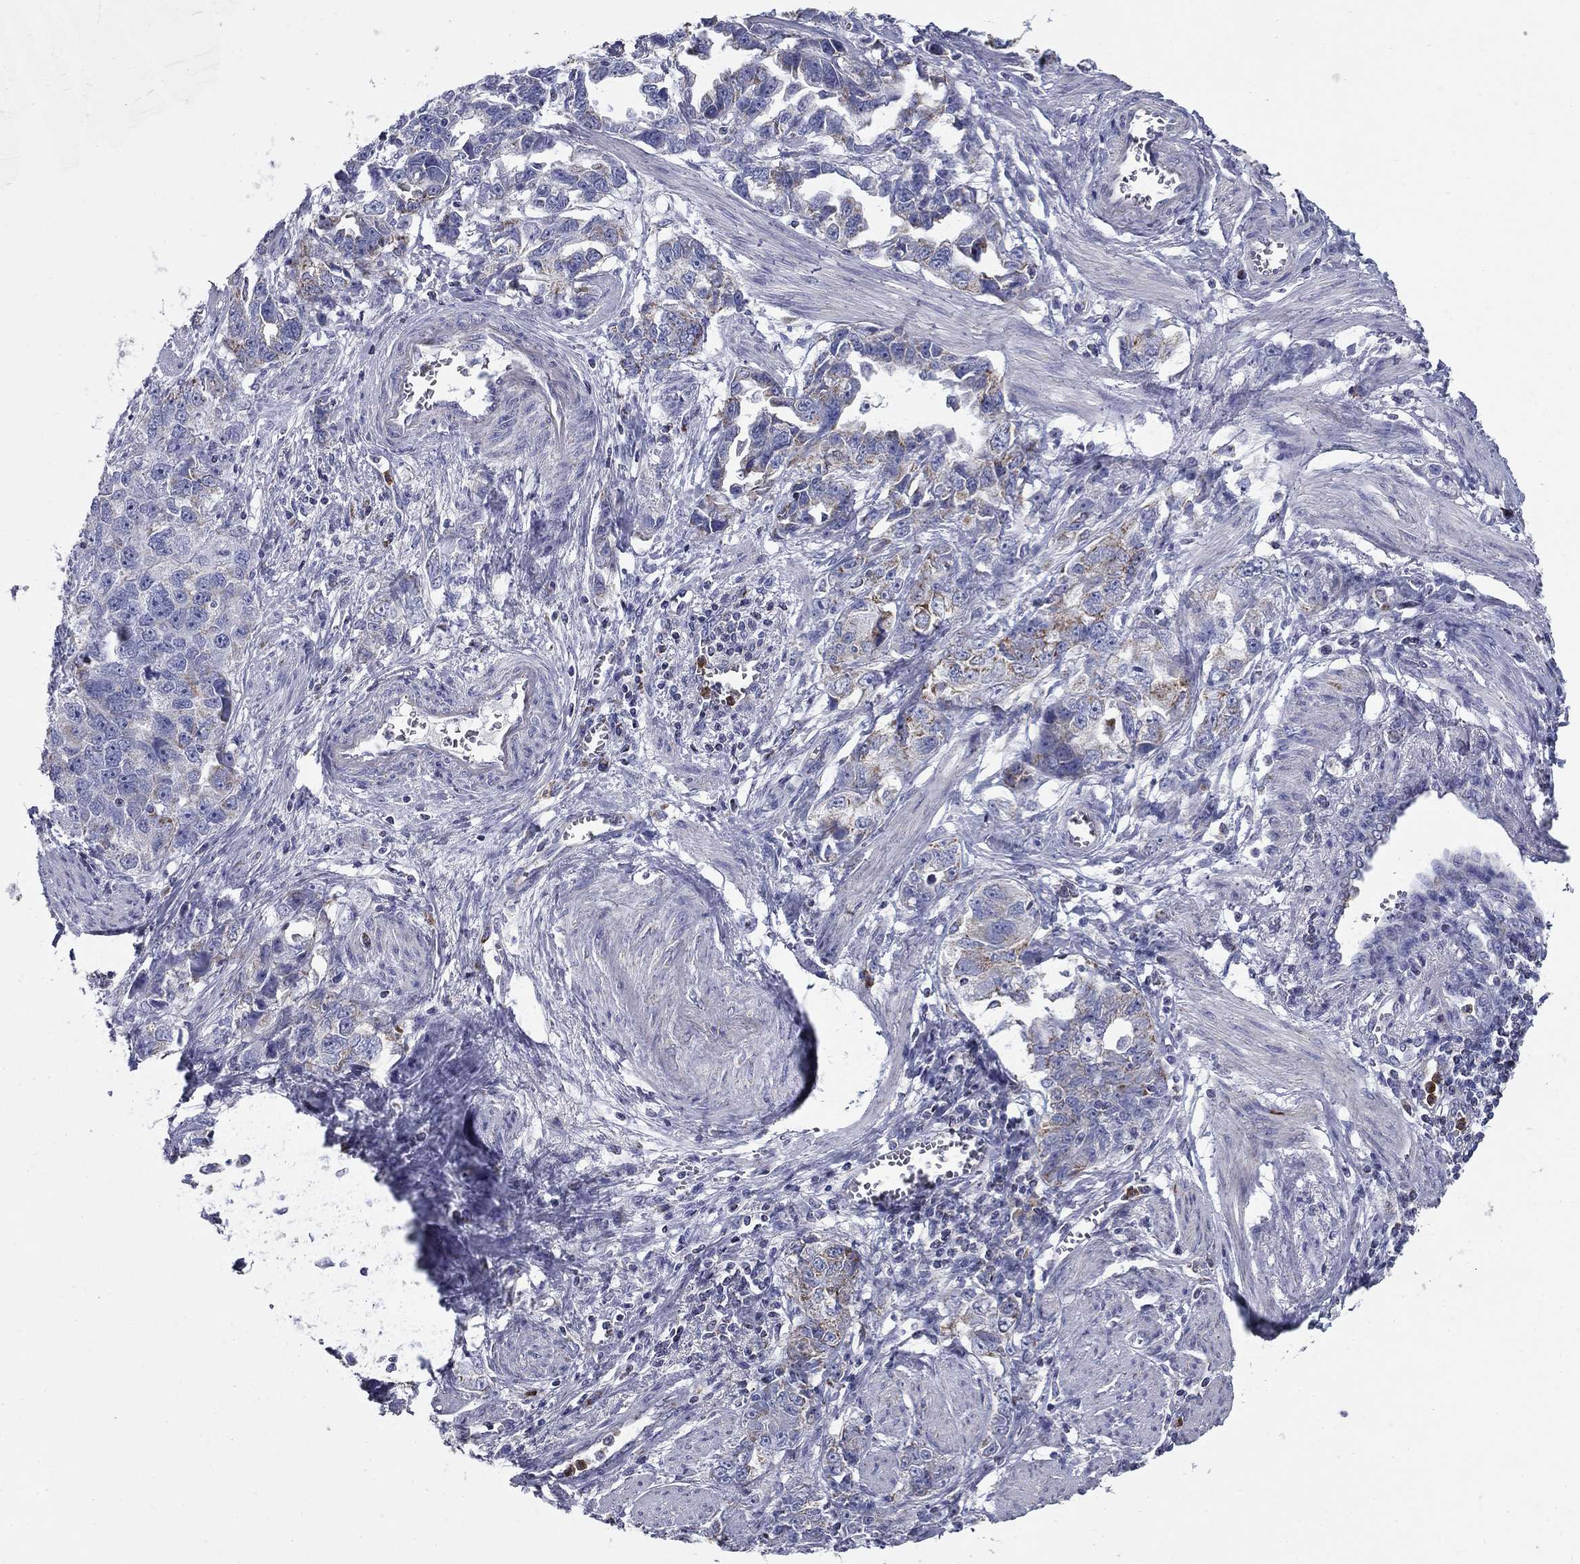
{"staining": {"intensity": "weak", "quantity": "25%-75%", "location": "cytoplasmic/membranous"}, "tissue": "ovarian cancer", "cell_type": "Tumor cells", "image_type": "cancer", "snomed": [{"axis": "morphology", "description": "Cystadenocarcinoma, serous, NOS"}, {"axis": "topography", "description": "Ovary"}], "caption": "Immunohistochemical staining of human serous cystadenocarcinoma (ovarian) demonstrates low levels of weak cytoplasmic/membranous staining in about 25%-75% of tumor cells.", "gene": "NDUFA4L2", "patient": {"sex": "female", "age": 51}}